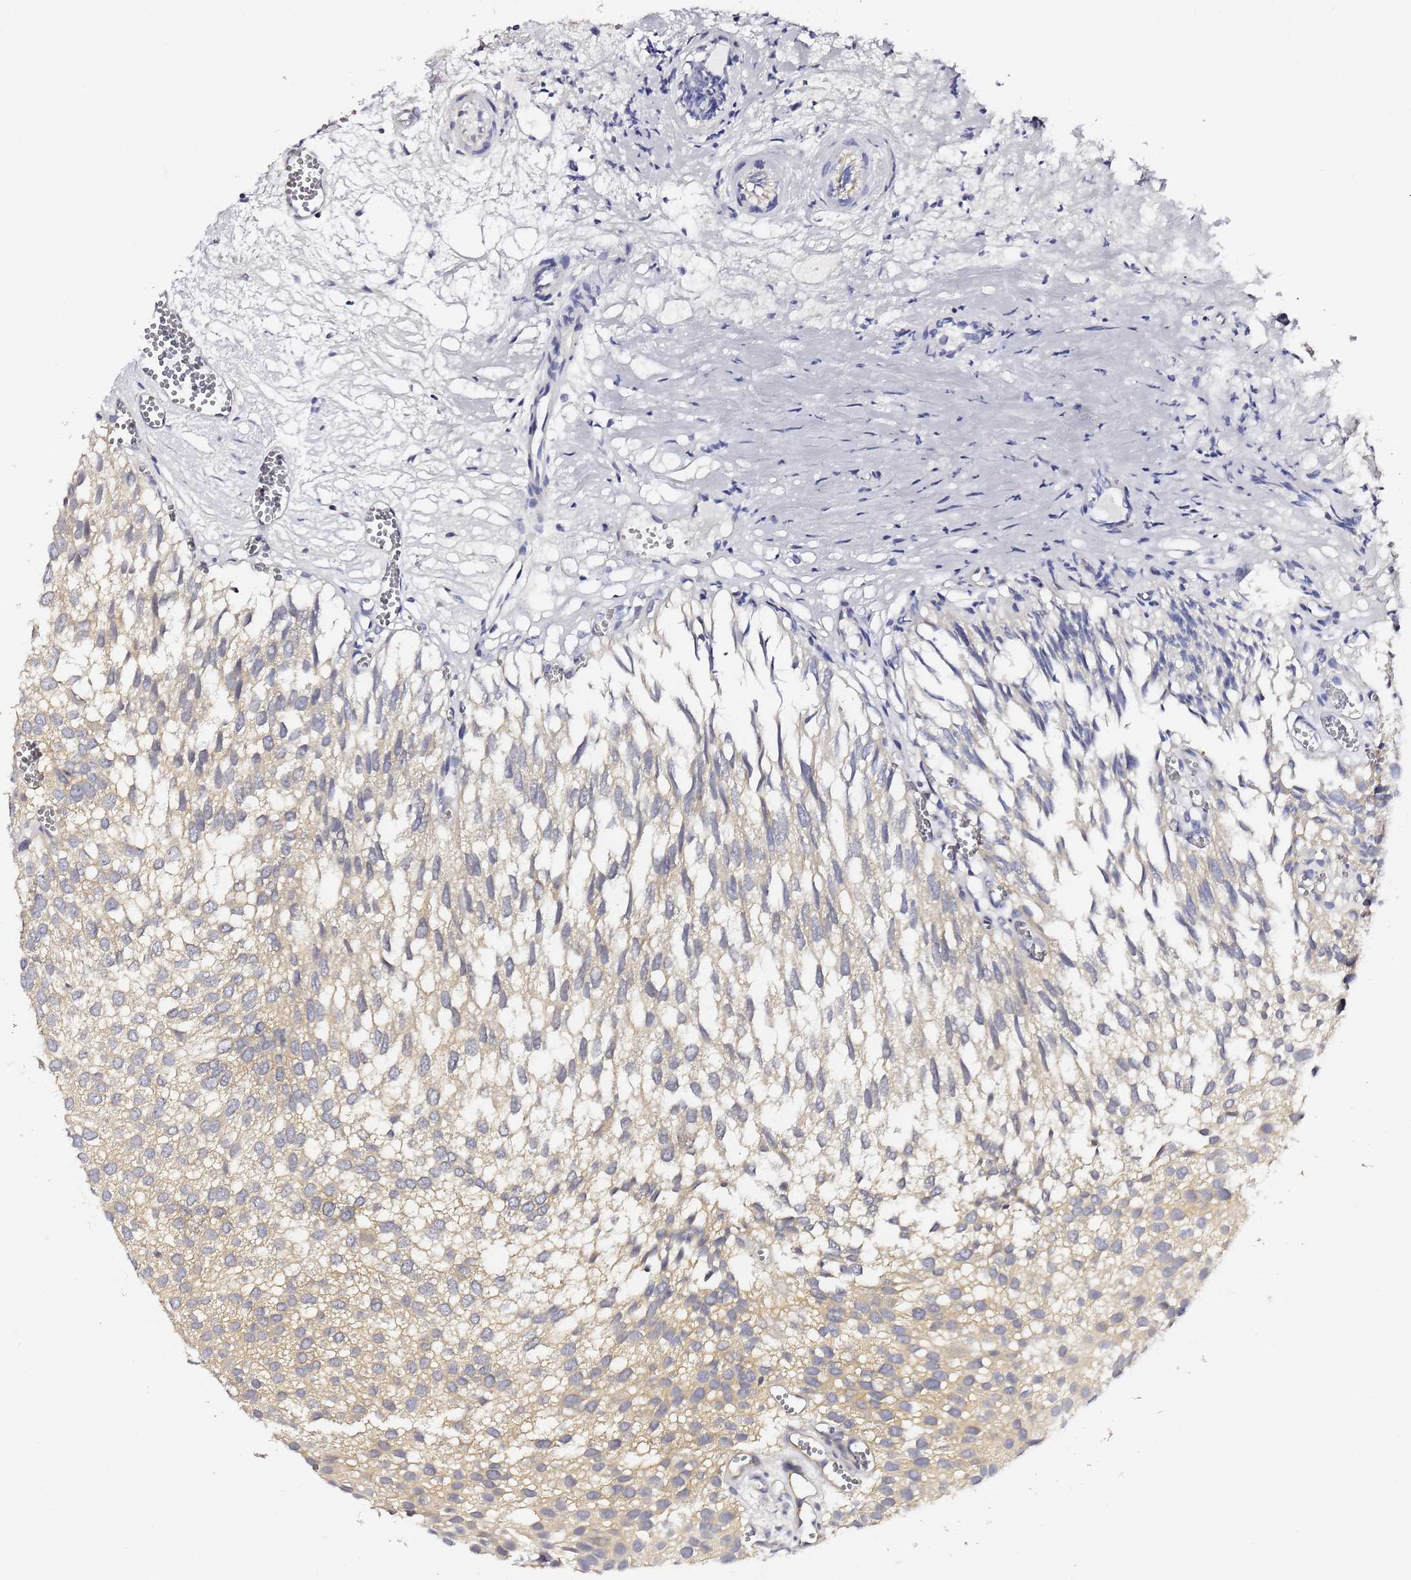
{"staining": {"intensity": "weak", "quantity": "25%-75%", "location": "cytoplasmic/membranous"}, "tissue": "urothelial cancer", "cell_type": "Tumor cells", "image_type": "cancer", "snomed": [{"axis": "morphology", "description": "Urothelial carcinoma, Low grade"}, {"axis": "topography", "description": "Urinary bladder"}], "caption": "Tumor cells demonstrate low levels of weak cytoplasmic/membranous positivity in about 25%-75% of cells in urothelial cancer.", "gene": "LENG1", "patient": {"sex": "male", "age": 88}}